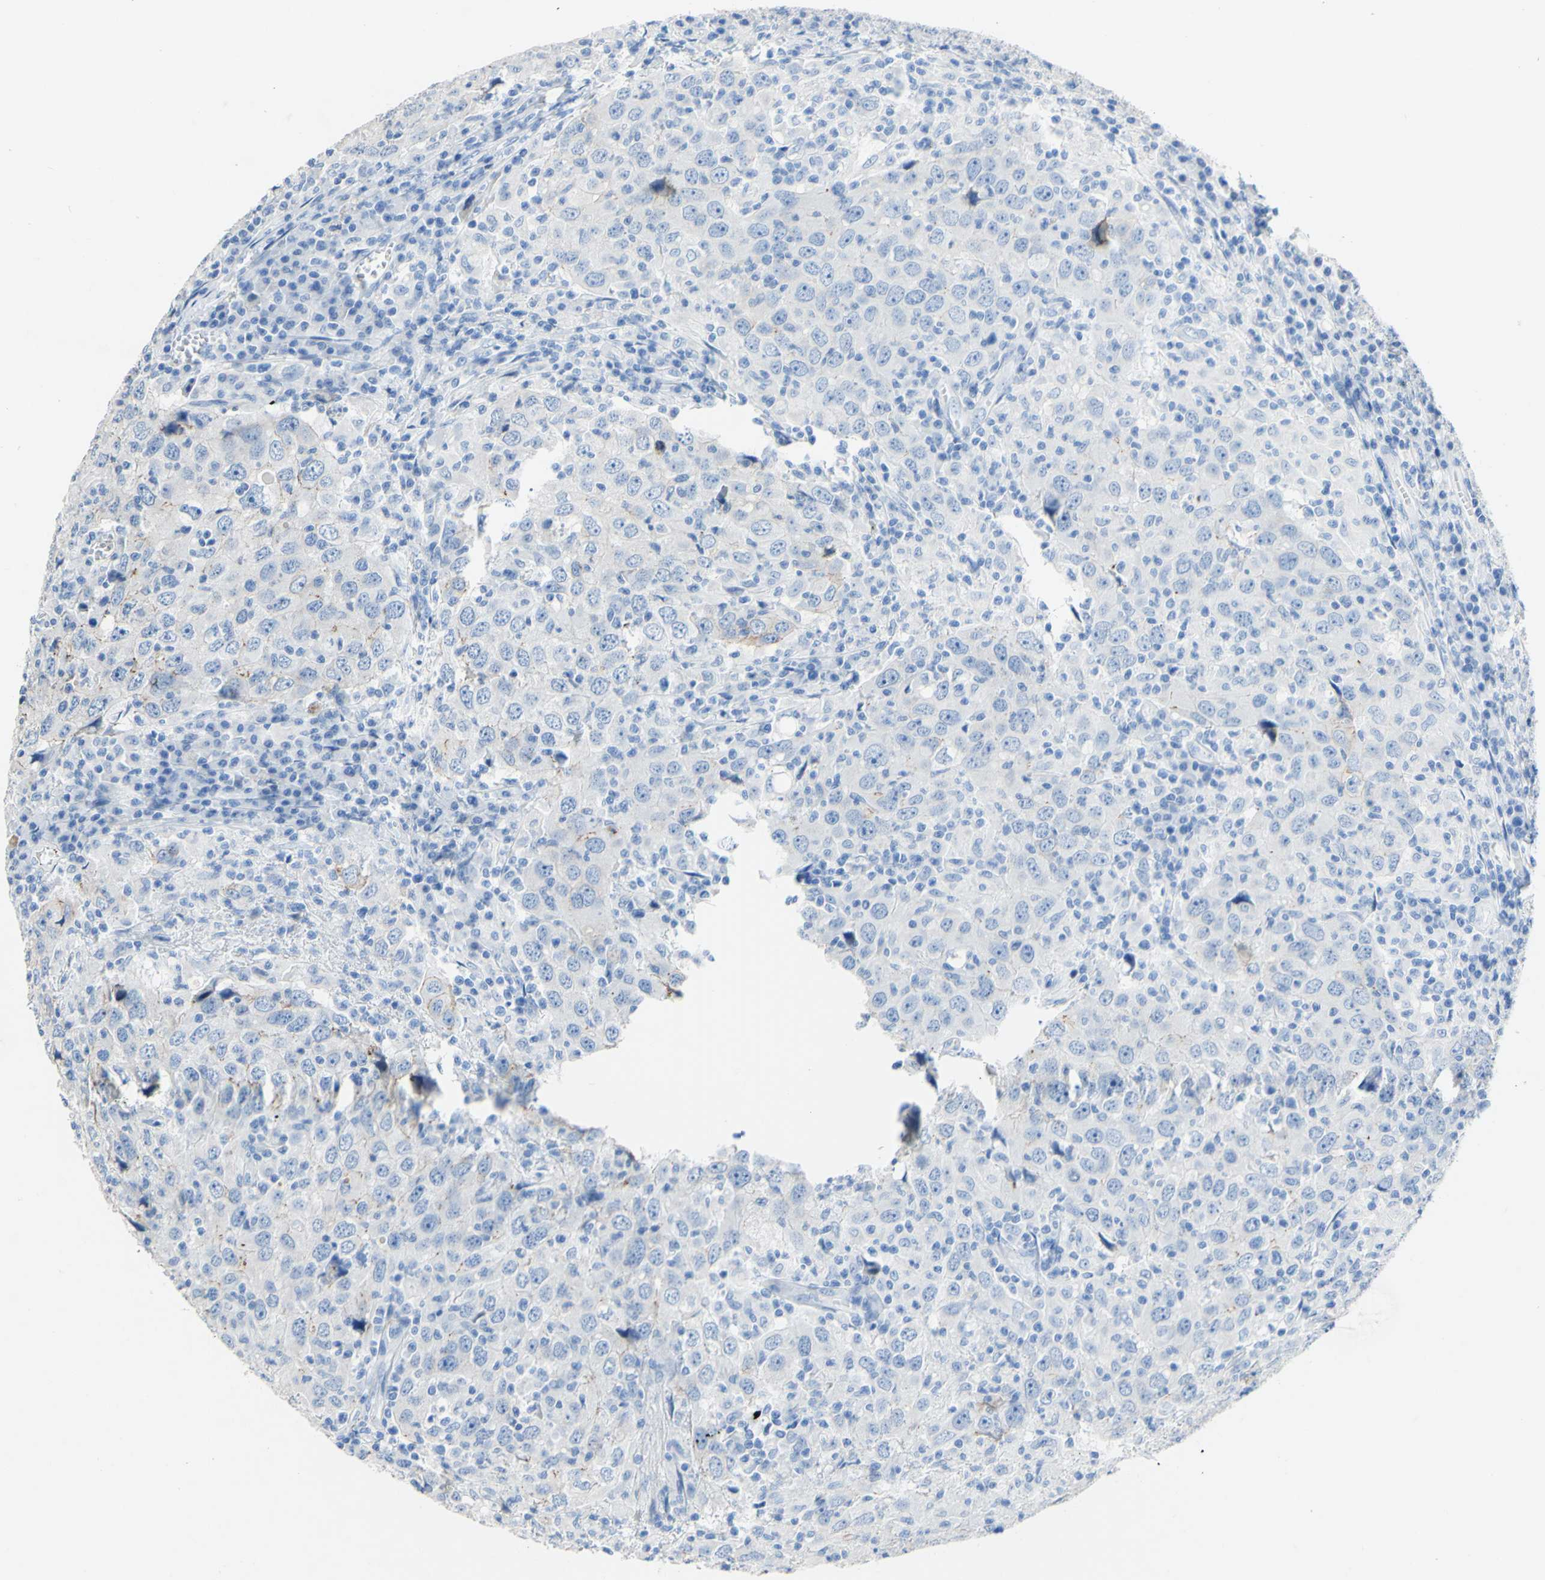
{"staining": {"intensity": "negative", "quantity": "none", "location": "none"}, "tissue": "head and neck cancer", "cell_type": "Tumor cells", "image_type": "cancer", "snomed": [{"axis": "morphology", "description": "Adenocarcinoma, NOS"}, {"axis": "topography", "description": "Salivary gland"}, {"axis": "topography", "description": "Head-Neck"}], "caption": "Human head and neck cancer stained for a protein using immunohistochemistry shows no staining in tumor cells.", "gene": "DSC2", "patient": {"sex": "female", "age": 65}}